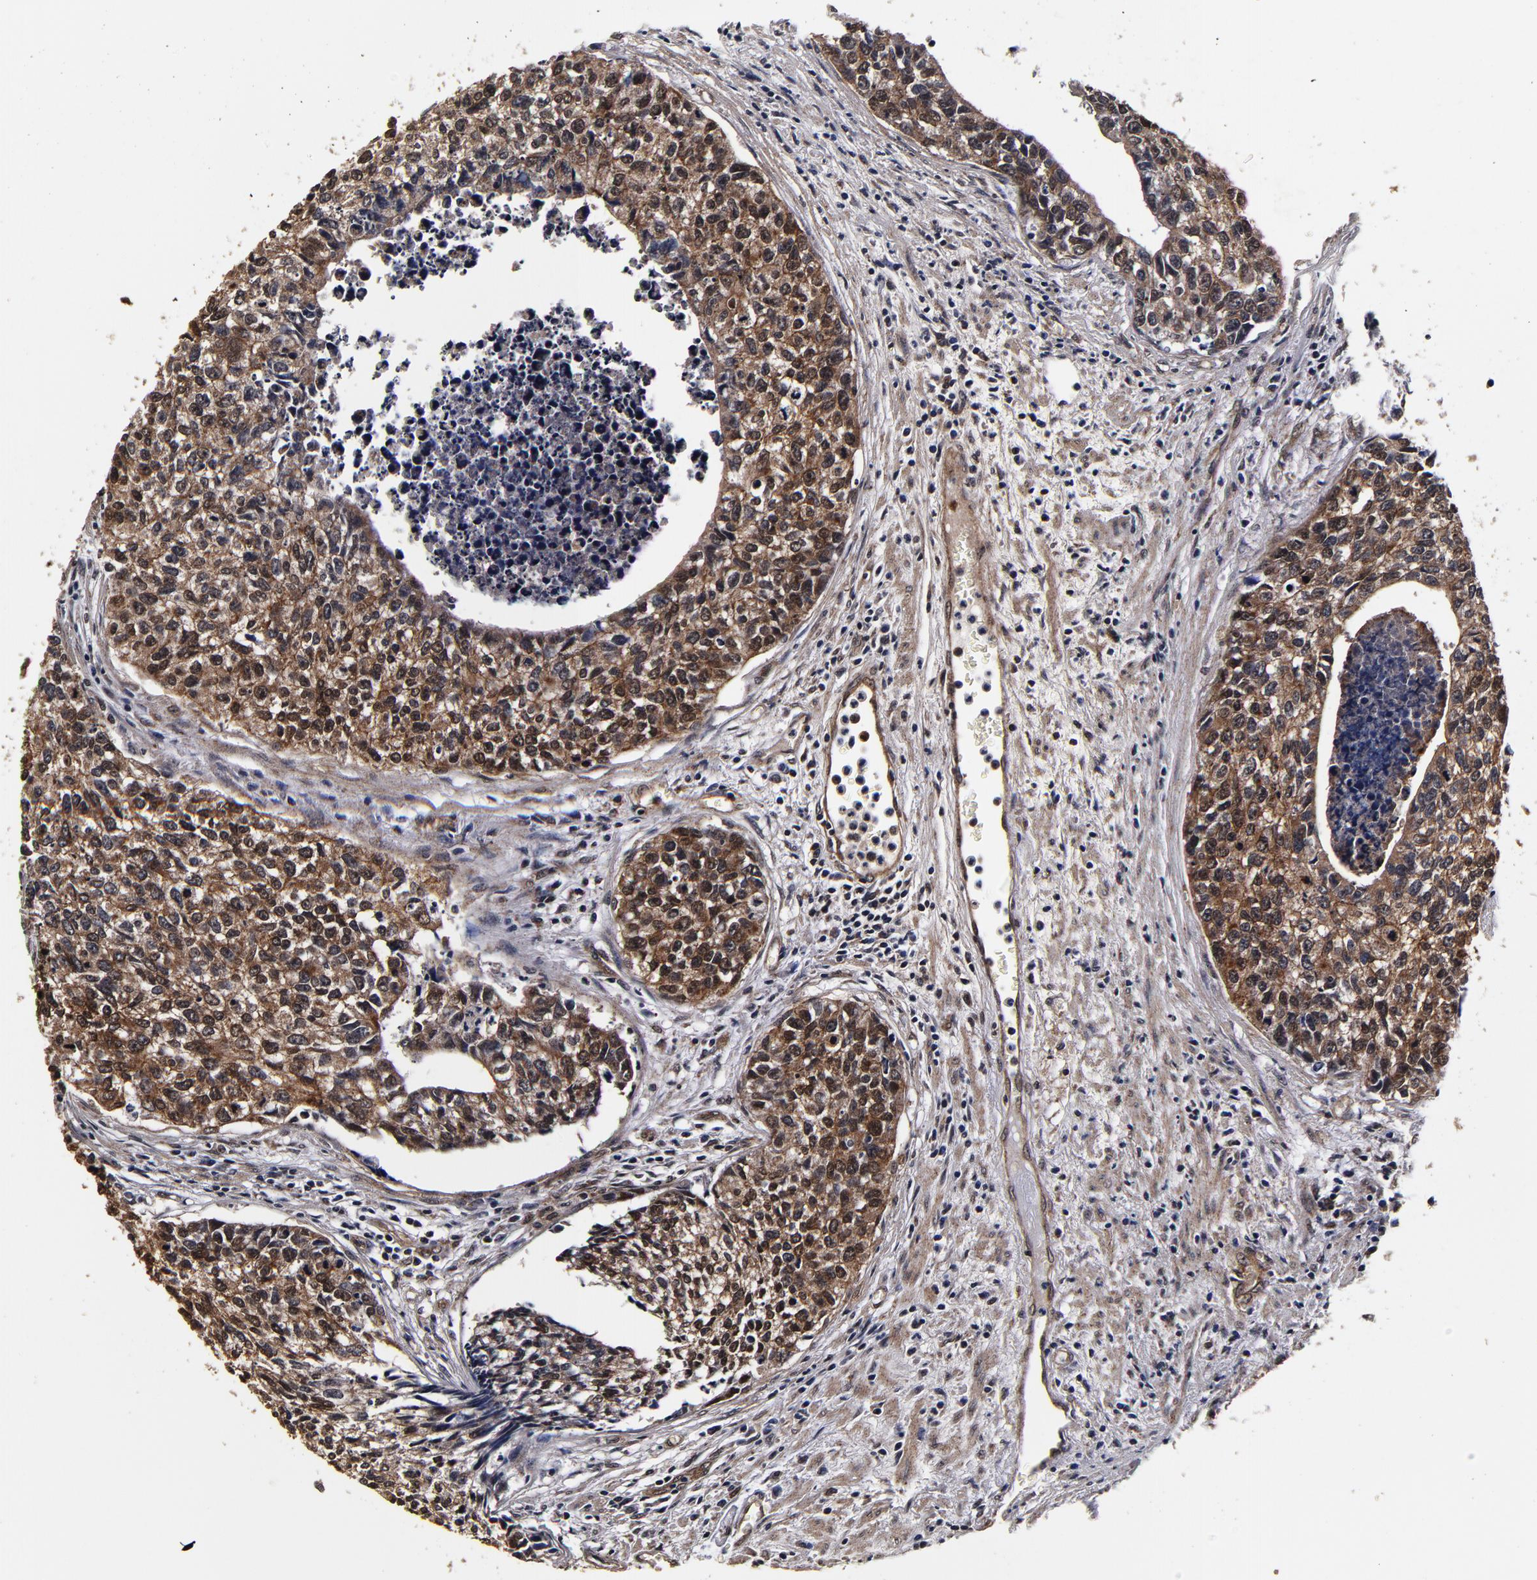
{"staining": {"intensity": "strong", "quantity": ">75%", "location": "cytoplasmic/membranous,nuclear"}, "tissue": "urothelial cancer", "cell_type": "Tumor cells", "image_type": "cancer", "snomed": [{"axis": "morphology", "description": "Urothelial carcinoma, High grade"}, {"axis": "topography", "description": "Urinary bladder"}], "caption": "This micrograph shows immunohistochemistry (IHC) staining of human urothelial cancer, with high strong cytoplasmic/membranous and nuclear staining in about >75% of tumor cells.", "gene": "MMP15", "patient": {"sex": "male", "age": 81}}